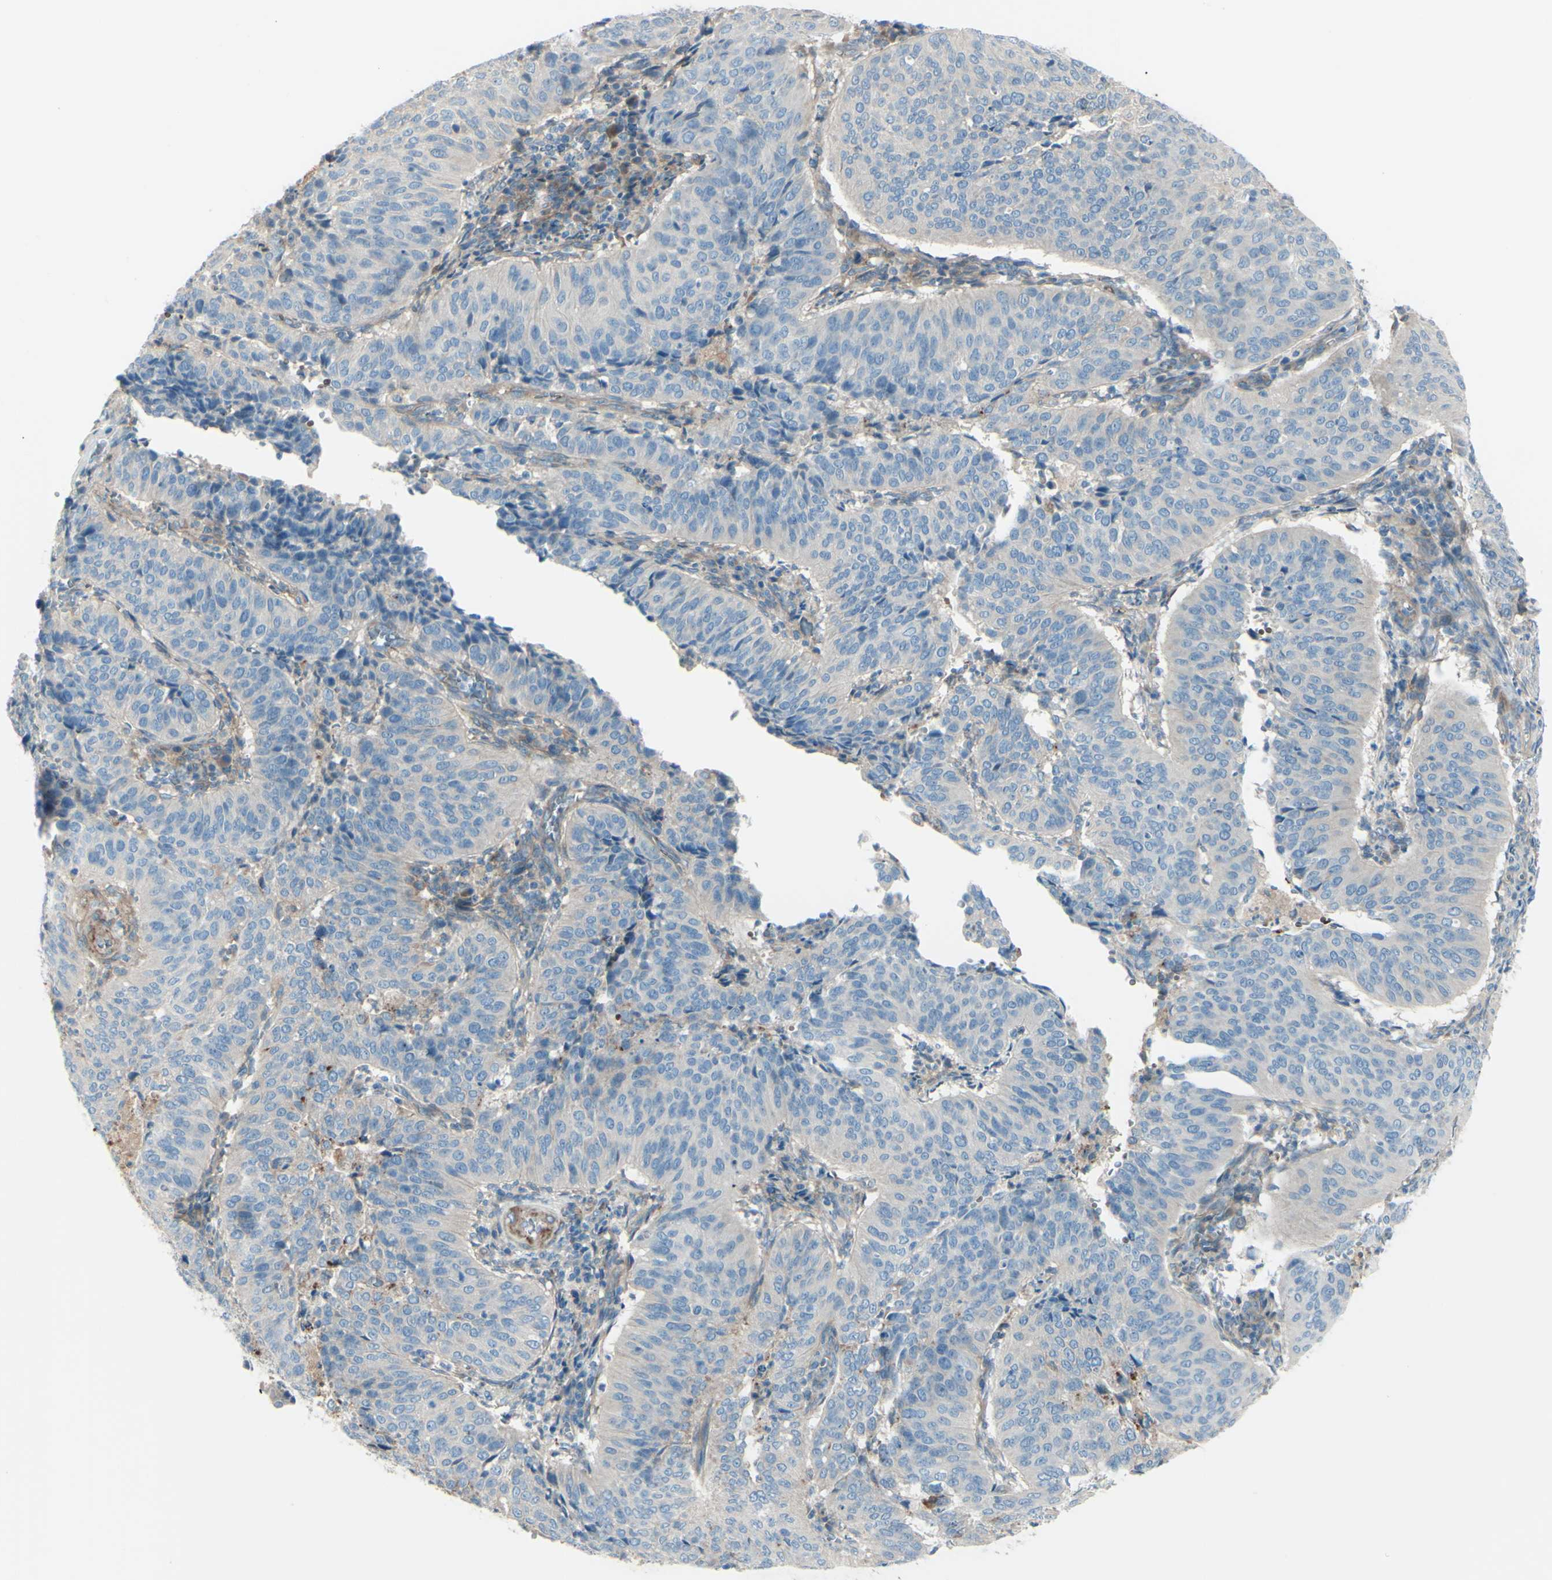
{"staining": {"intensity": "negative", "quantity": "none", "location": "none"}, "tissue": "cervical cancer", "cell_type": "Tumor cells", "image_type": "cancer", "snomed": [{"axis": "morphology", "description": "Normal tissue, NOS"}, {"axis": "morphology", "description": "Squamous cell carcinoma, NOS"}, {"axis": "topography", "description": "Cervix"}], "caption": "Immunohistochemical staining of squamous cell carcinoma (cervical) reveals no significant expression in tumor cells.", "gene": "PCDHGA2", "patient": {"sex": "female", "age": 39}}